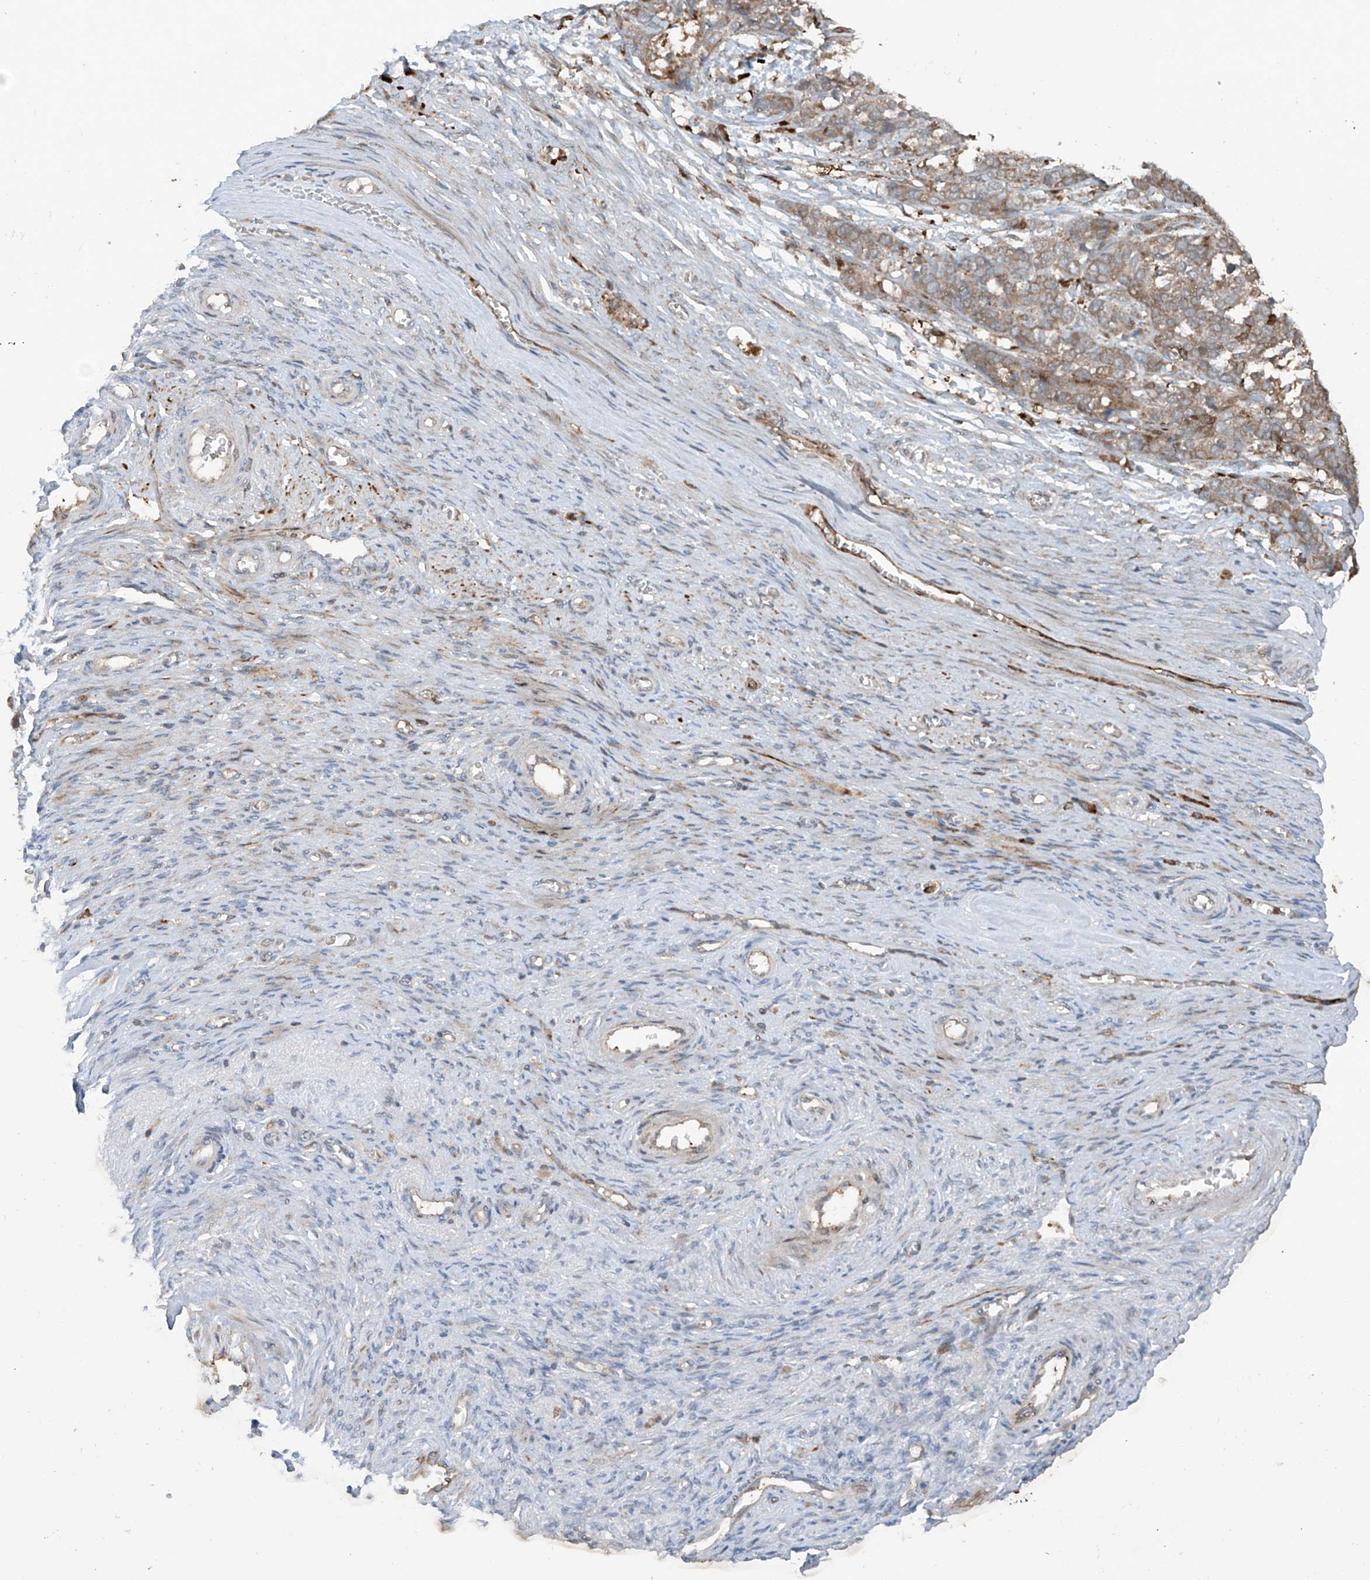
{"staining": {"intensity": "weak", "quantity": ">75%", "location": "cytoplasmic/membranous"}, "tissue": "ovarian cancer", "cell_type": "Tumor cells", "image_type": "cancer", "snomed": [{"axis": "morphology", "description": "Cystadenocarcinoma, serous, NOS"}, {"axis": "topography", "description": "Ovary"}], "caption": "There is low levels of weak cytoplasmic/membranous staining in tumor cells of ovarian cancer (serous cystadenocarcinoma), as demonstrated by immunohistochemical staining (brown color).", "gene": "SAMD3", "patient": {"sex": "female", "age": 44}}